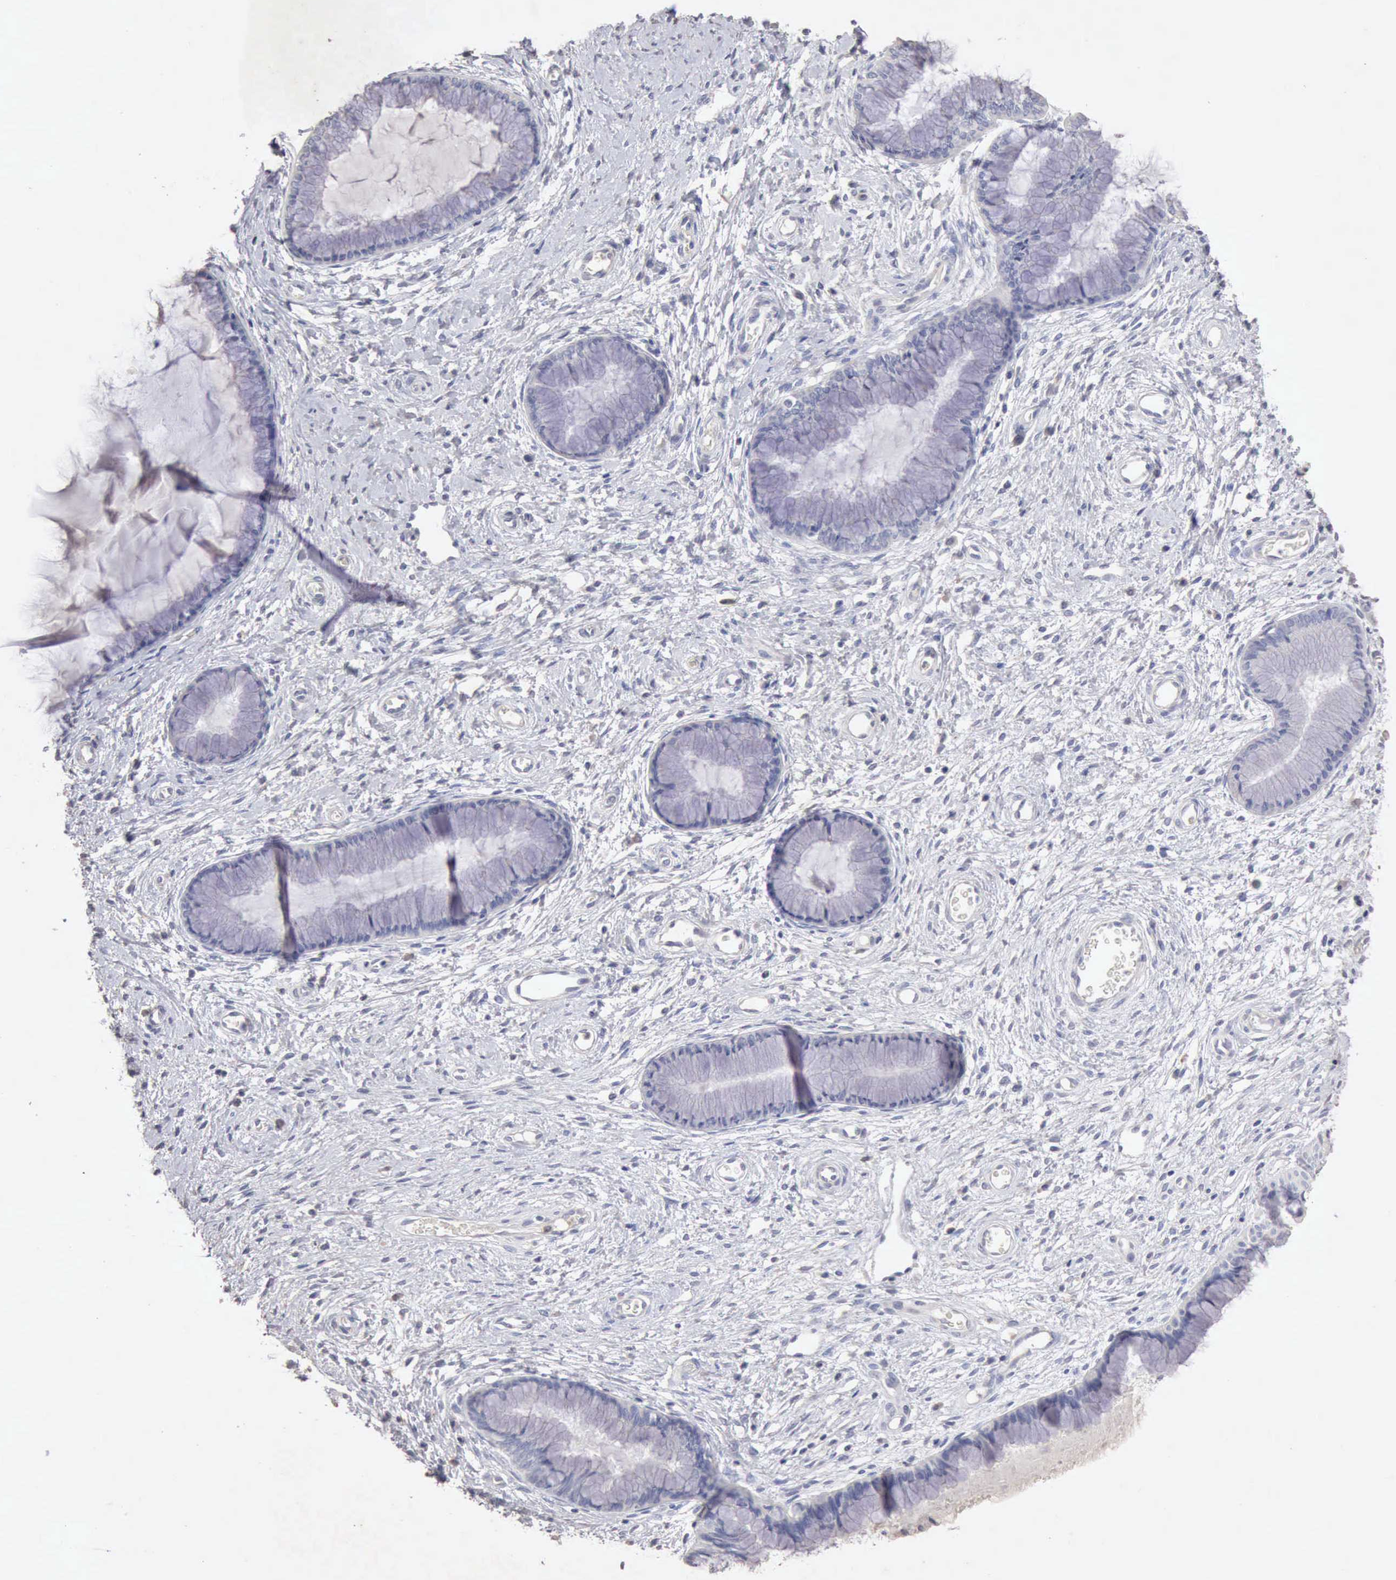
{"staining": {"intensity": "negative", "quantity": "none", "location": "none"}, "tissue": "cervix", "cell_type": "Glandular cells", "image_type": "normal", "snomed": [{"axis": "morphology", "description": "Normal tissue, NOS"}, {"axis": "topography", "description": "Cervix"}], "caption": "This photomicrograph is of benign cervix stained with IHC to label a protein in brown with the nuclei are counter-stained blue. There is no positivity in glandular cells.", "gene": "KRT6B", "patient": {"sex": "female", "age": 27}}